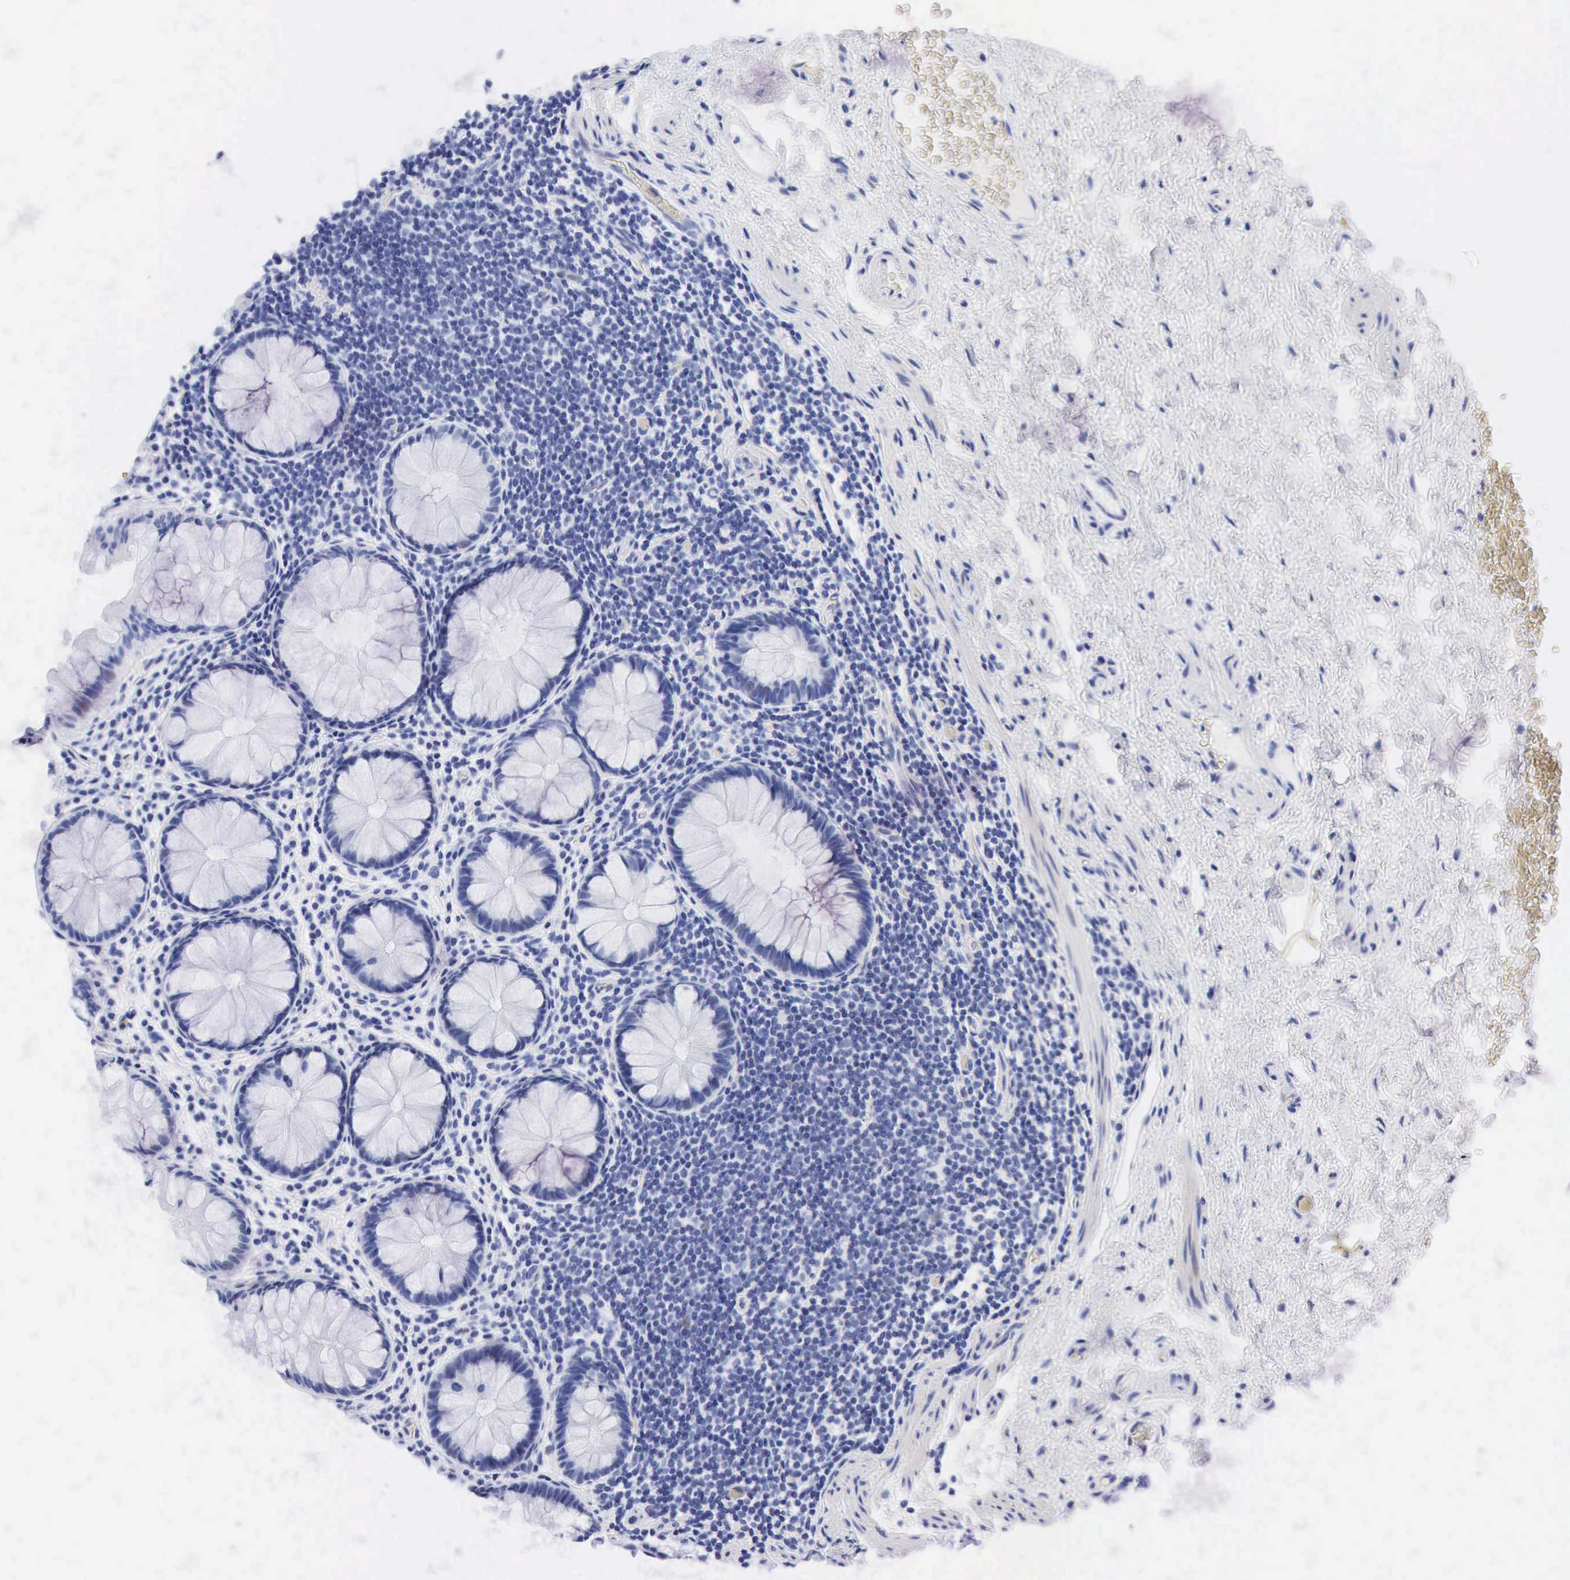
{"staining": {"intensity": "negative", "quantity": "none", "location": "none"}, "tissue": "rectum", "cell_type": "Glandular cells", "image_type": "normal", "snomed": [{"axis": "morphology", "description": "Normal tissue, NOS"}, {"axis": "topography", "description": "Rectum"}], "caption": "High magnification brightfield microscopy of normal rectum stained with DAB (brown) and counterstained with hematoxylin (blue): glandular cells show no significant positivity.", "gene": "PTH", "patient": {"sex": "male", "age": 77}}